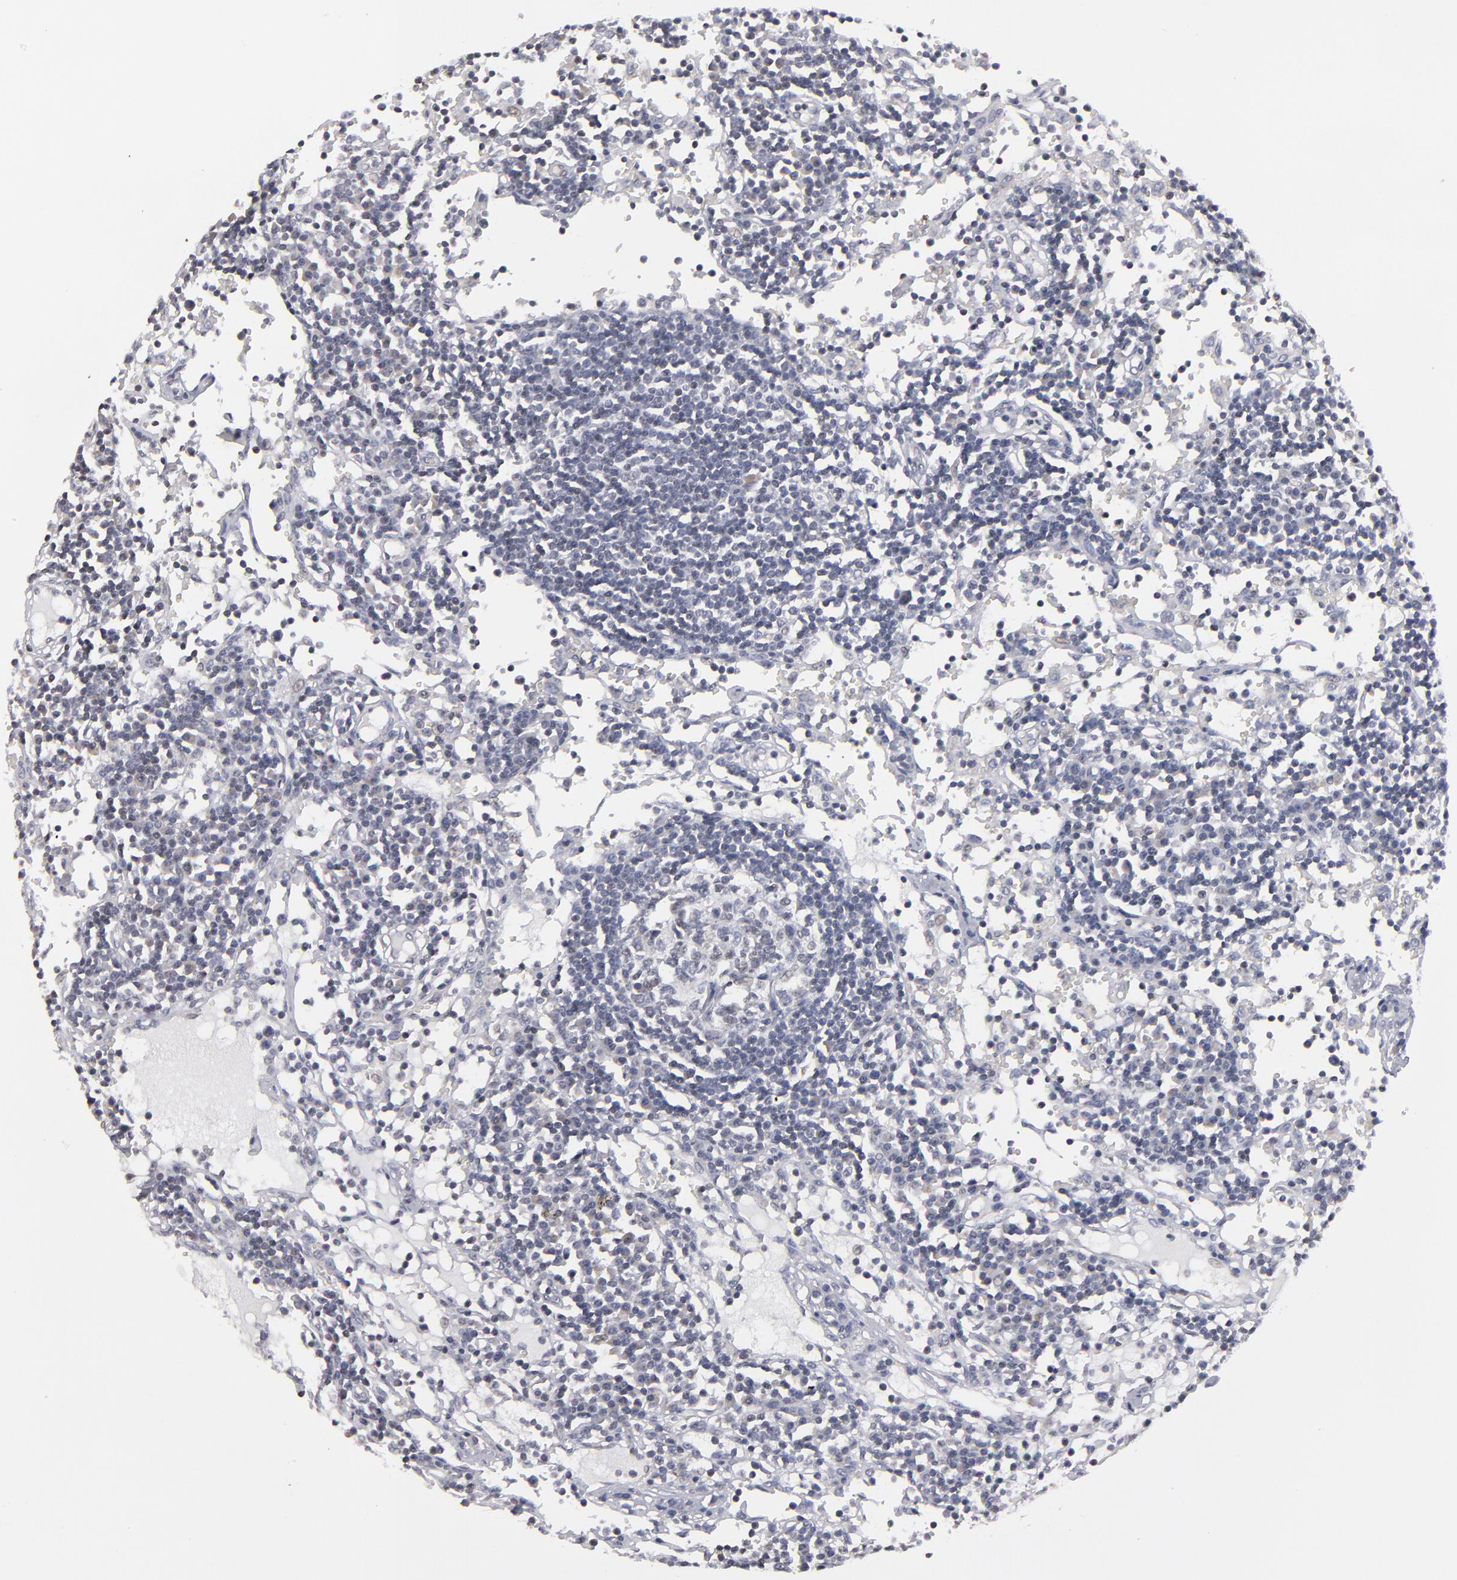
{"staining": {"intensity": "negative", "quantity": "none", "location": "none"}, "tissue": "lymph node", "cell_type": "Germinal center cells", "image_type": "normal", "snomed": [{"axis": "morphology", "description": "Normal tissue, NOS"}, {"axis": "topography", "description": "Lymph node"}], "caption": "This is an immunohistochemistry histopathology image of benign lymph node. There is no staining in germinal center cells.", "gene": "ODF2", "patient": {"sex": "female", "age": 55}}